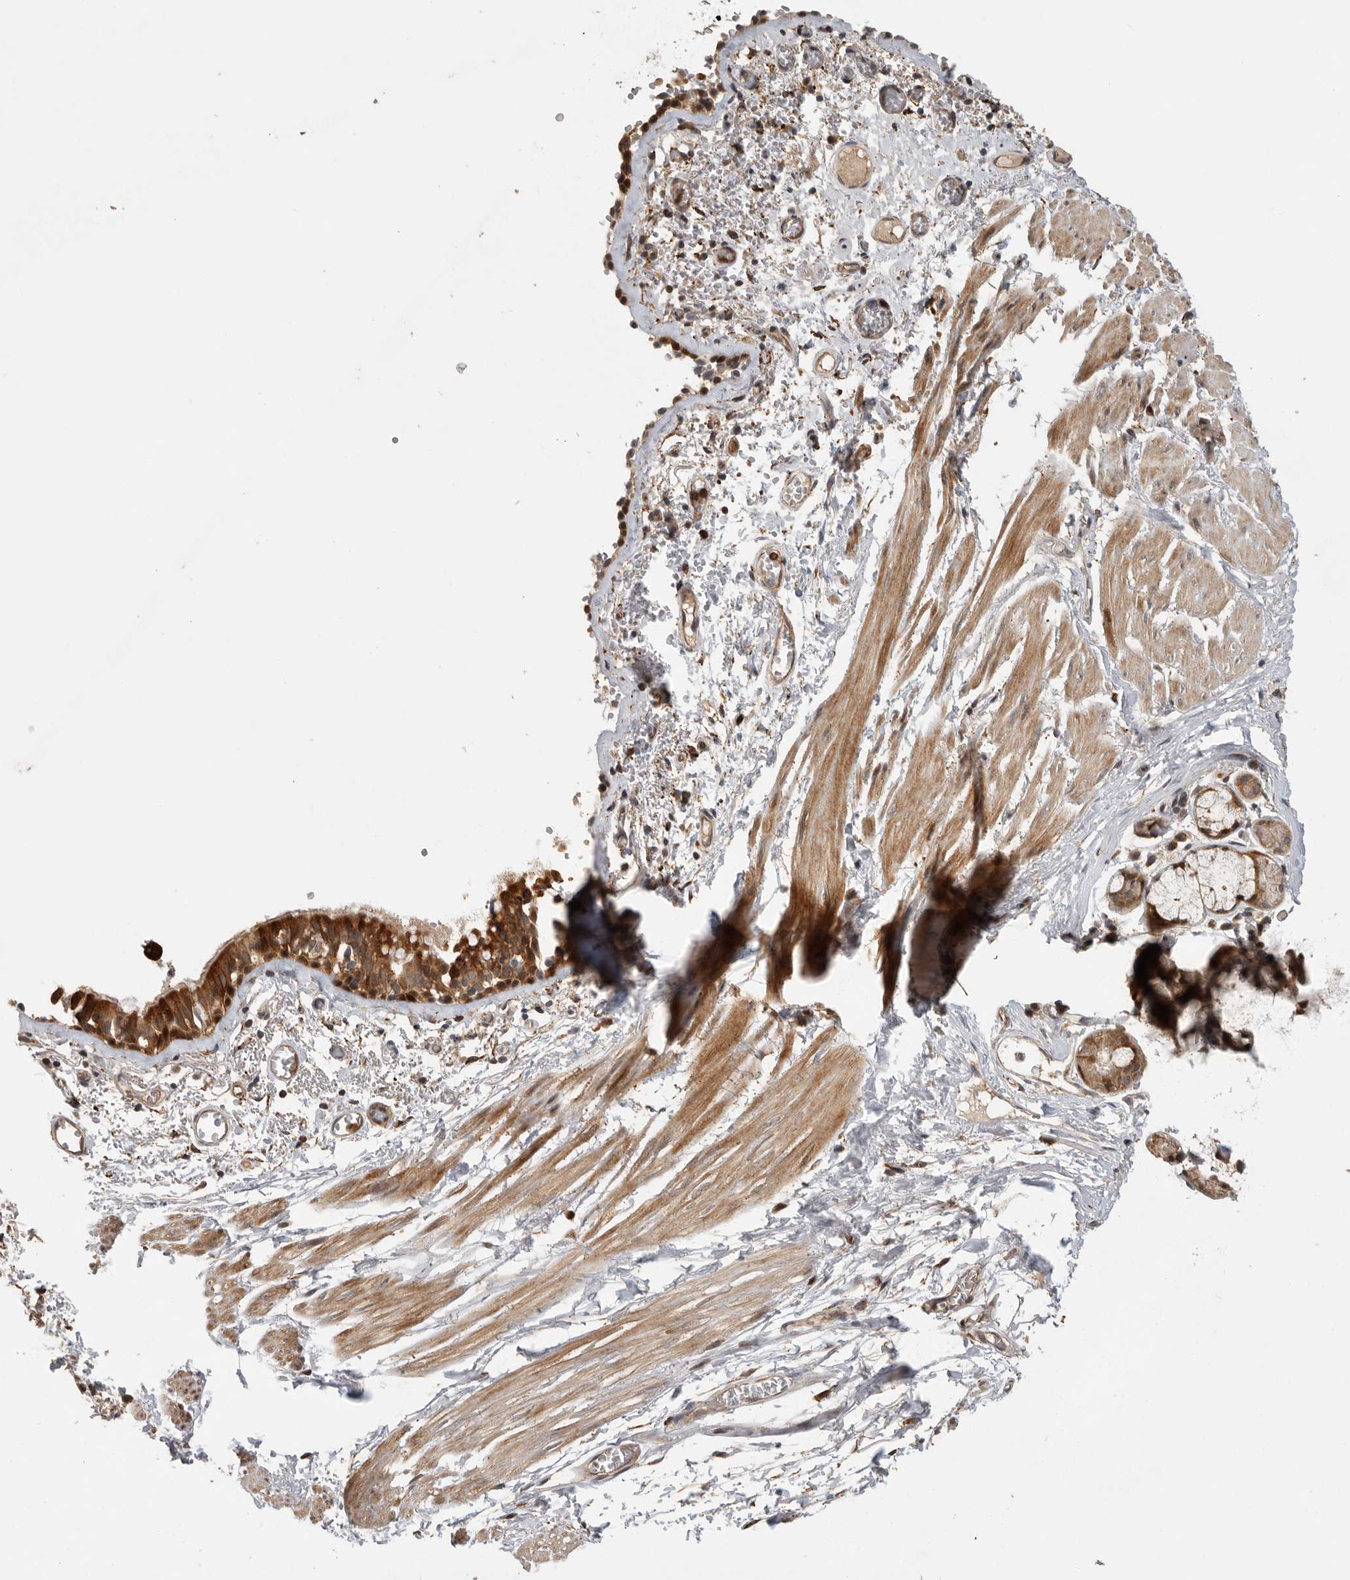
{"staining": {"intensity": "strong", "quantity": "25%-75%", "location": "cytoplasmic/membranous"}, "tissue": "bronchus", "cell_type": "Respiratory epithelial cells", "image_type": "normal", "snomed": [{"axis": "morphology", "description": "Normal tissue, NOS"}, {"axis": "topography", "description": "Bronchus"}, {"axis": "topography", "description": "Lung"}], "caption": "DAB immunohistochemical staining of benign bronchus displays strong cytoplasmic/membranous protein staining in approximately 25%-75% of respiratory epithelial cells.", "gene": "SWT1", "patient": {"sex": "male", "age": 56}}